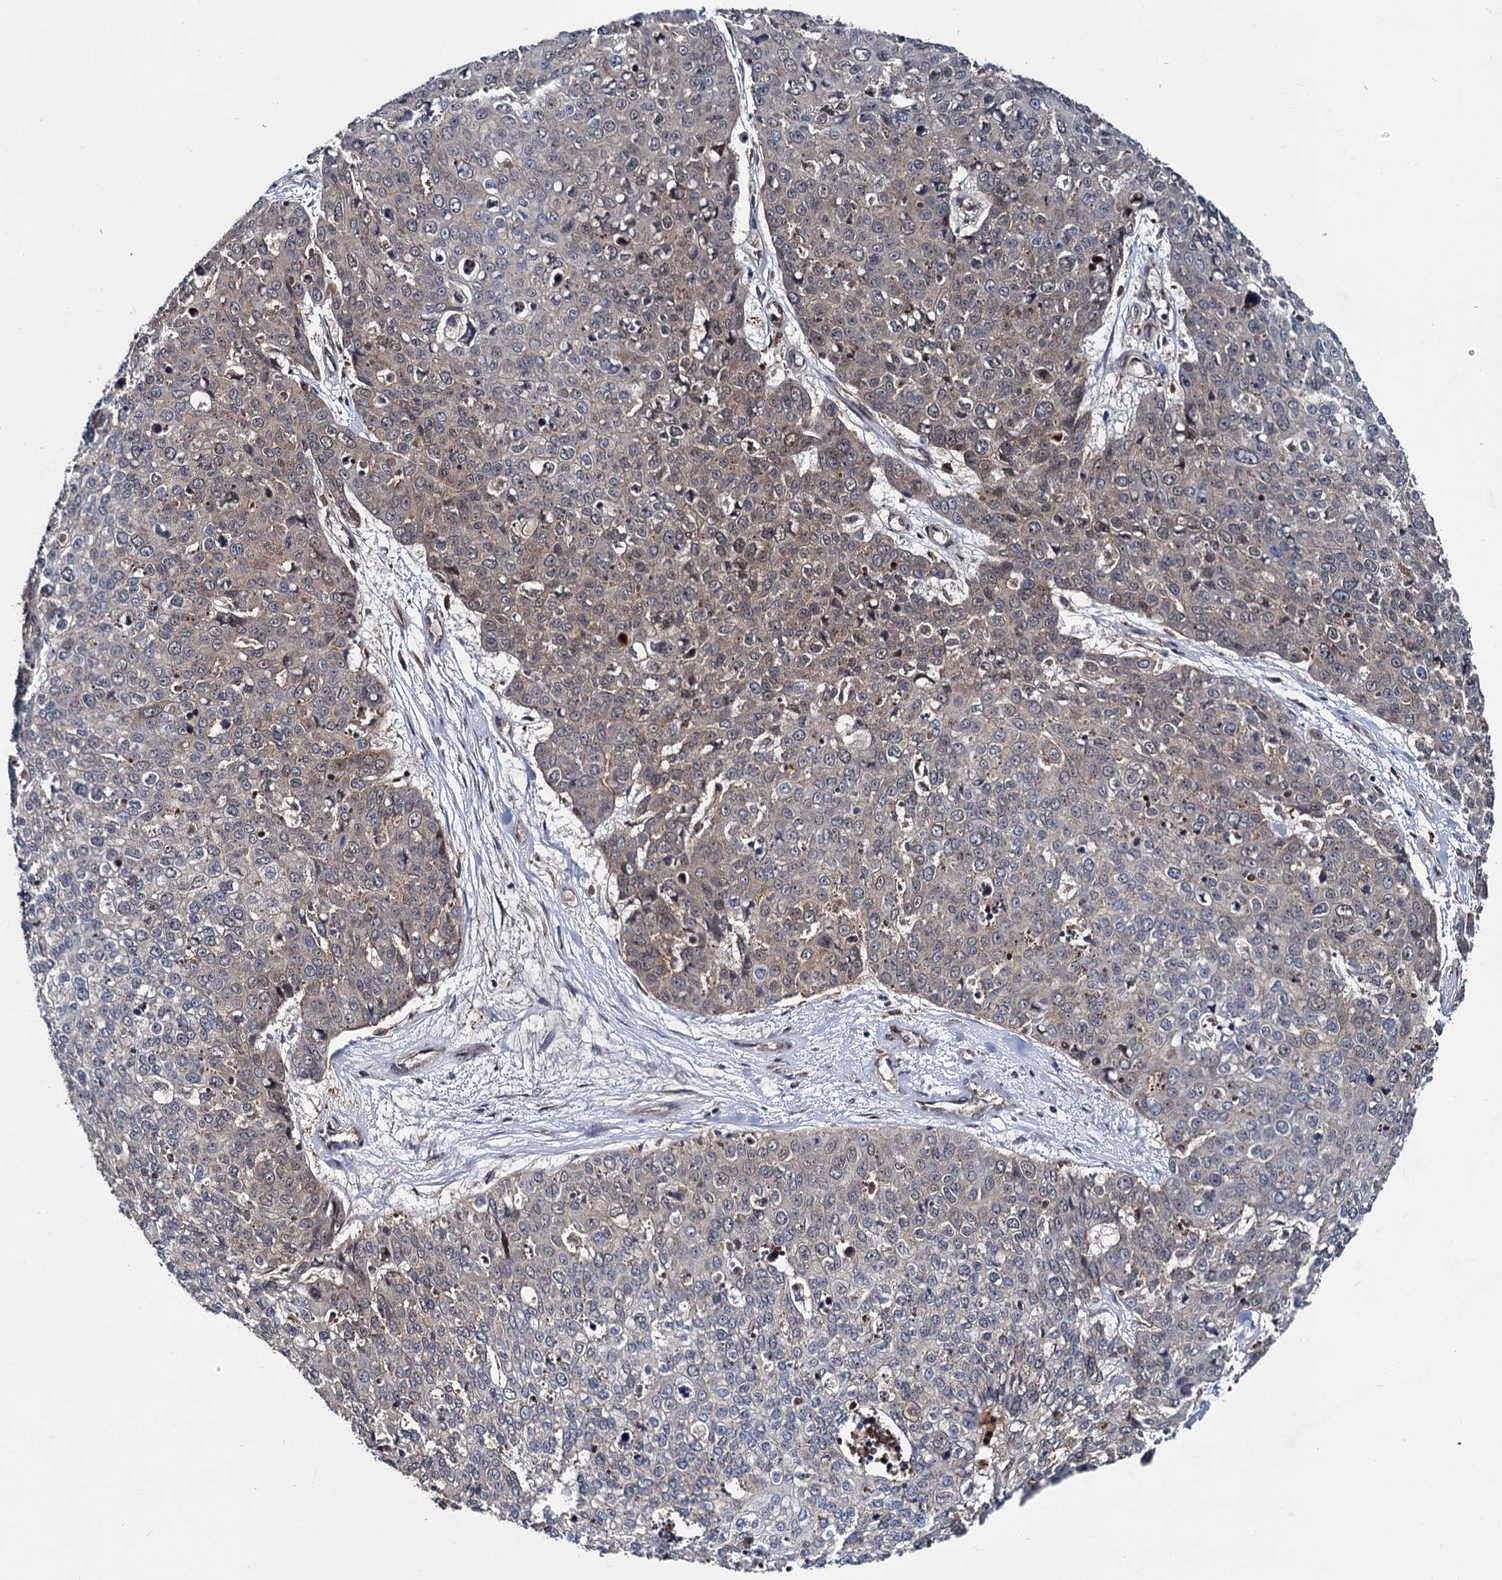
{"staining": {"intensity": "weak", "quantity": "<25%", "location": "cytoplasmic/membranous"}, "tissue": "skin cancer", "cell_type": "Tumor cells", "image_type": "cancer", "snomed": [{"axis": "morphology", "description": "Squamous cell carcinoma, NOS"}, {"axis": "topography", "description": "Skin"}], "caption": "There is no significant staining in tumor cells of skin cancer.", "gene": "ZFYVE19", "patient": {"sex": "male", "age": 71}}